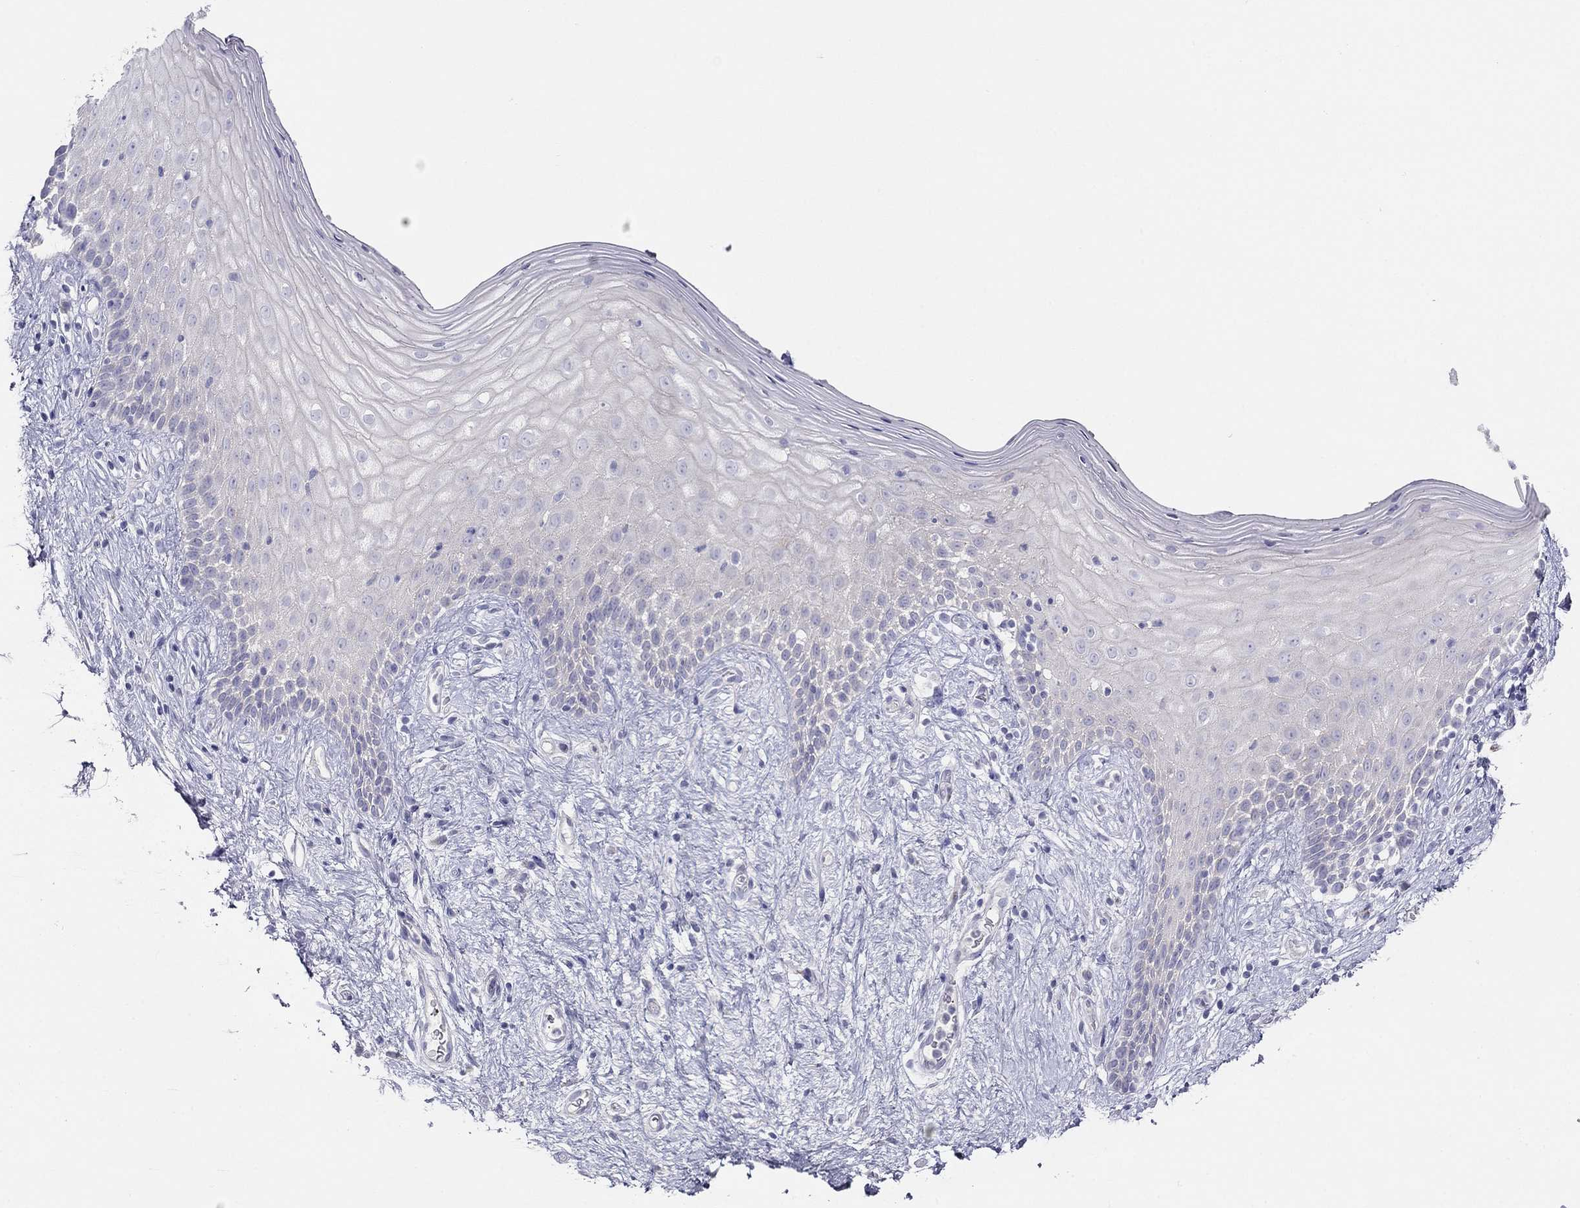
{"staining": {"intensity": "negative", "quantity": "none", "location": "none"}, "tissue": "vagina", "cell_type": "Squamous epithelial cells", "image_type": "normal", "snomed": [{"axis": "morphology", "description": "Normal tissue, NOS"}, {"axis": "topography", "description": "Vagina"}], "caption": "High magnification brightfield microscopy of benign vagina stained with DAB (3,3'-diaminobenzidine) (brown) and counterstained with hematoxylin (blue): squamous epithelial cells show no significant expression.", "gene": "MGAT4C", "patient": {"sex": "female", "age": 47}}